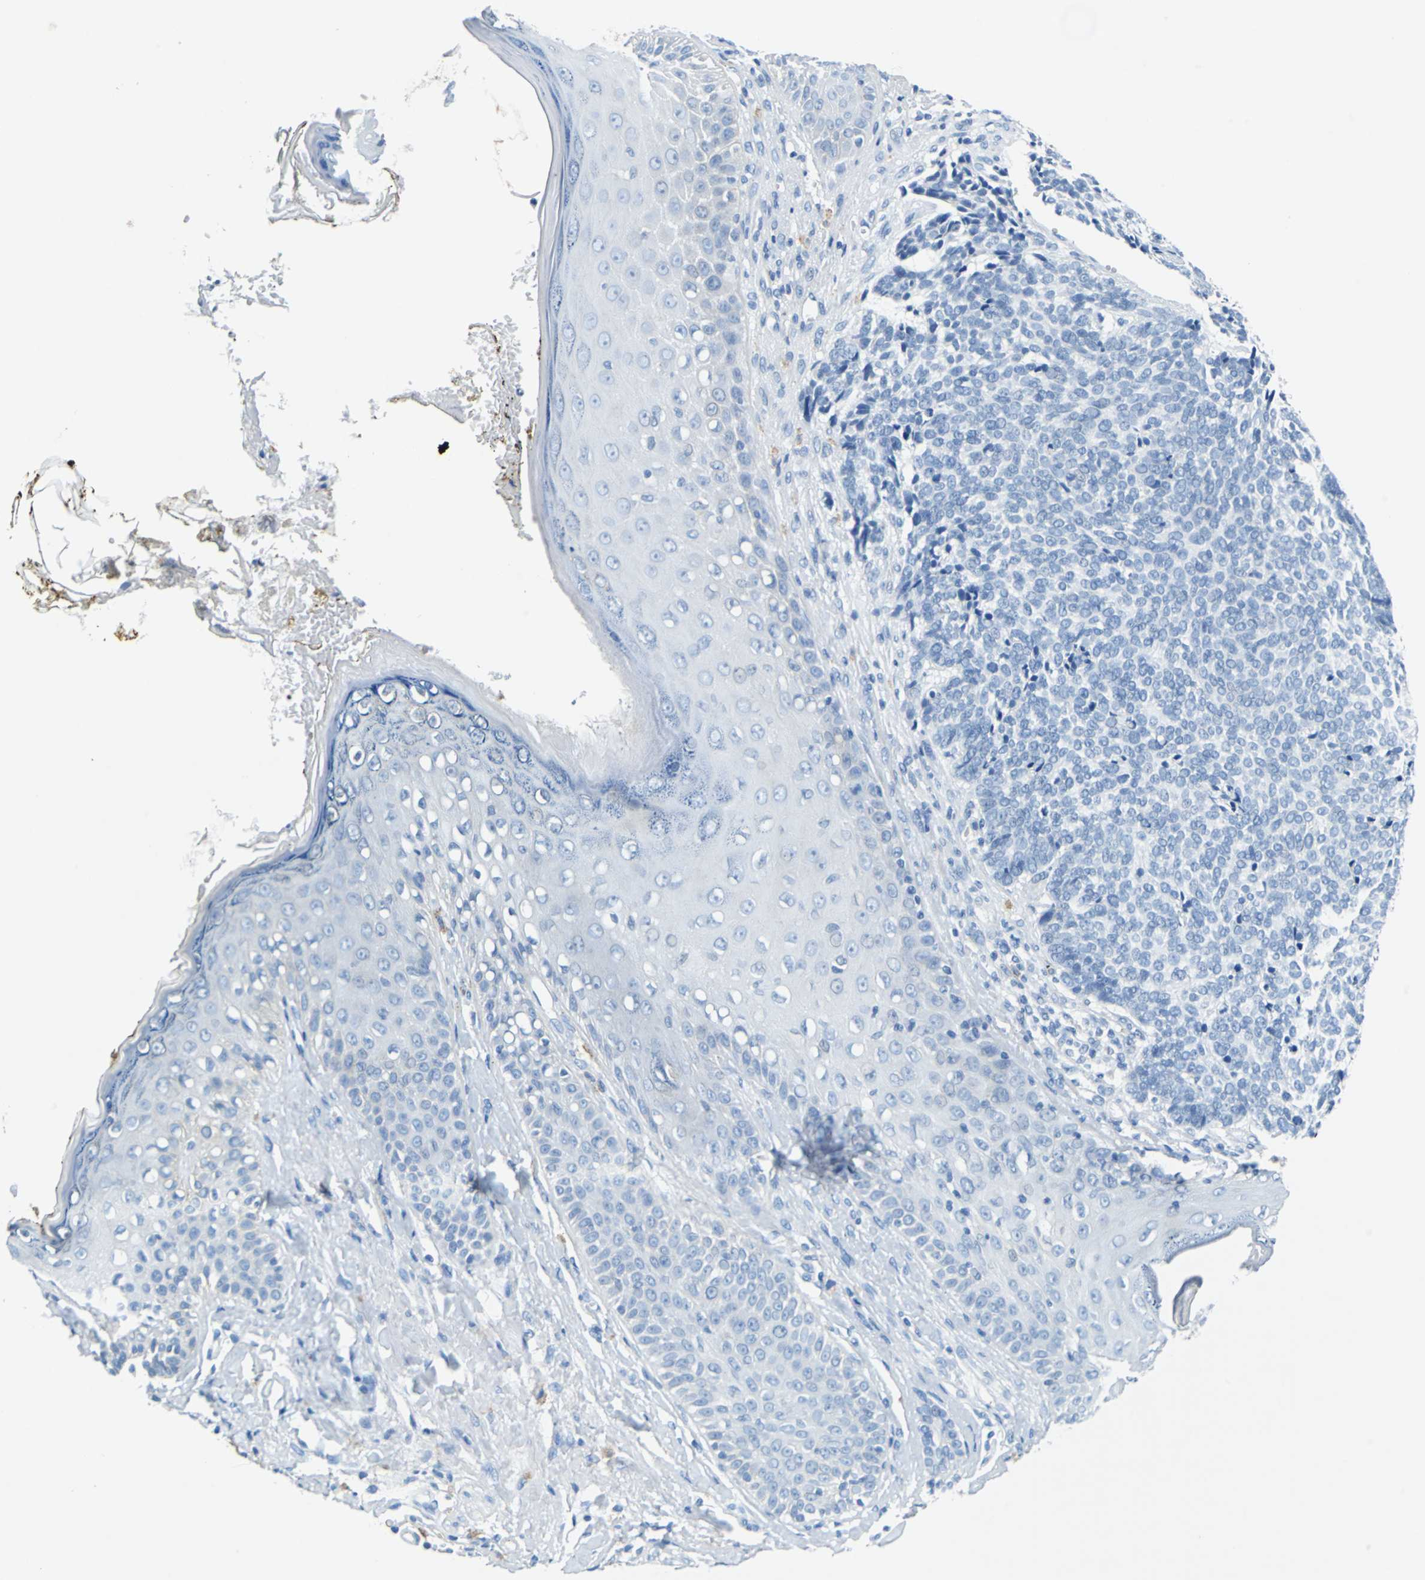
{"staining": {"intensity": "negative", "quantity": "none", "location": "none"}, "tissue": "skin cancer", "cell_type": "Tumor cells", "image_type": "cancer", "snomed": [{"axis": "morphology", "description": "Basal cell carcinoma"}, {"axis": "topography", "description": "Skin"}], "caption": "Immunohistochemistry (IHC) micrograph of human skin cancer stained for a protein (brown), which demonstrates no staining in tumor cells. (Brightfield microscopy of DAB (3,3'-diaminobenzidine) IHC at high magnification).", "gene": "TEX264", "patient": {"sex": "male", "age": 84}}